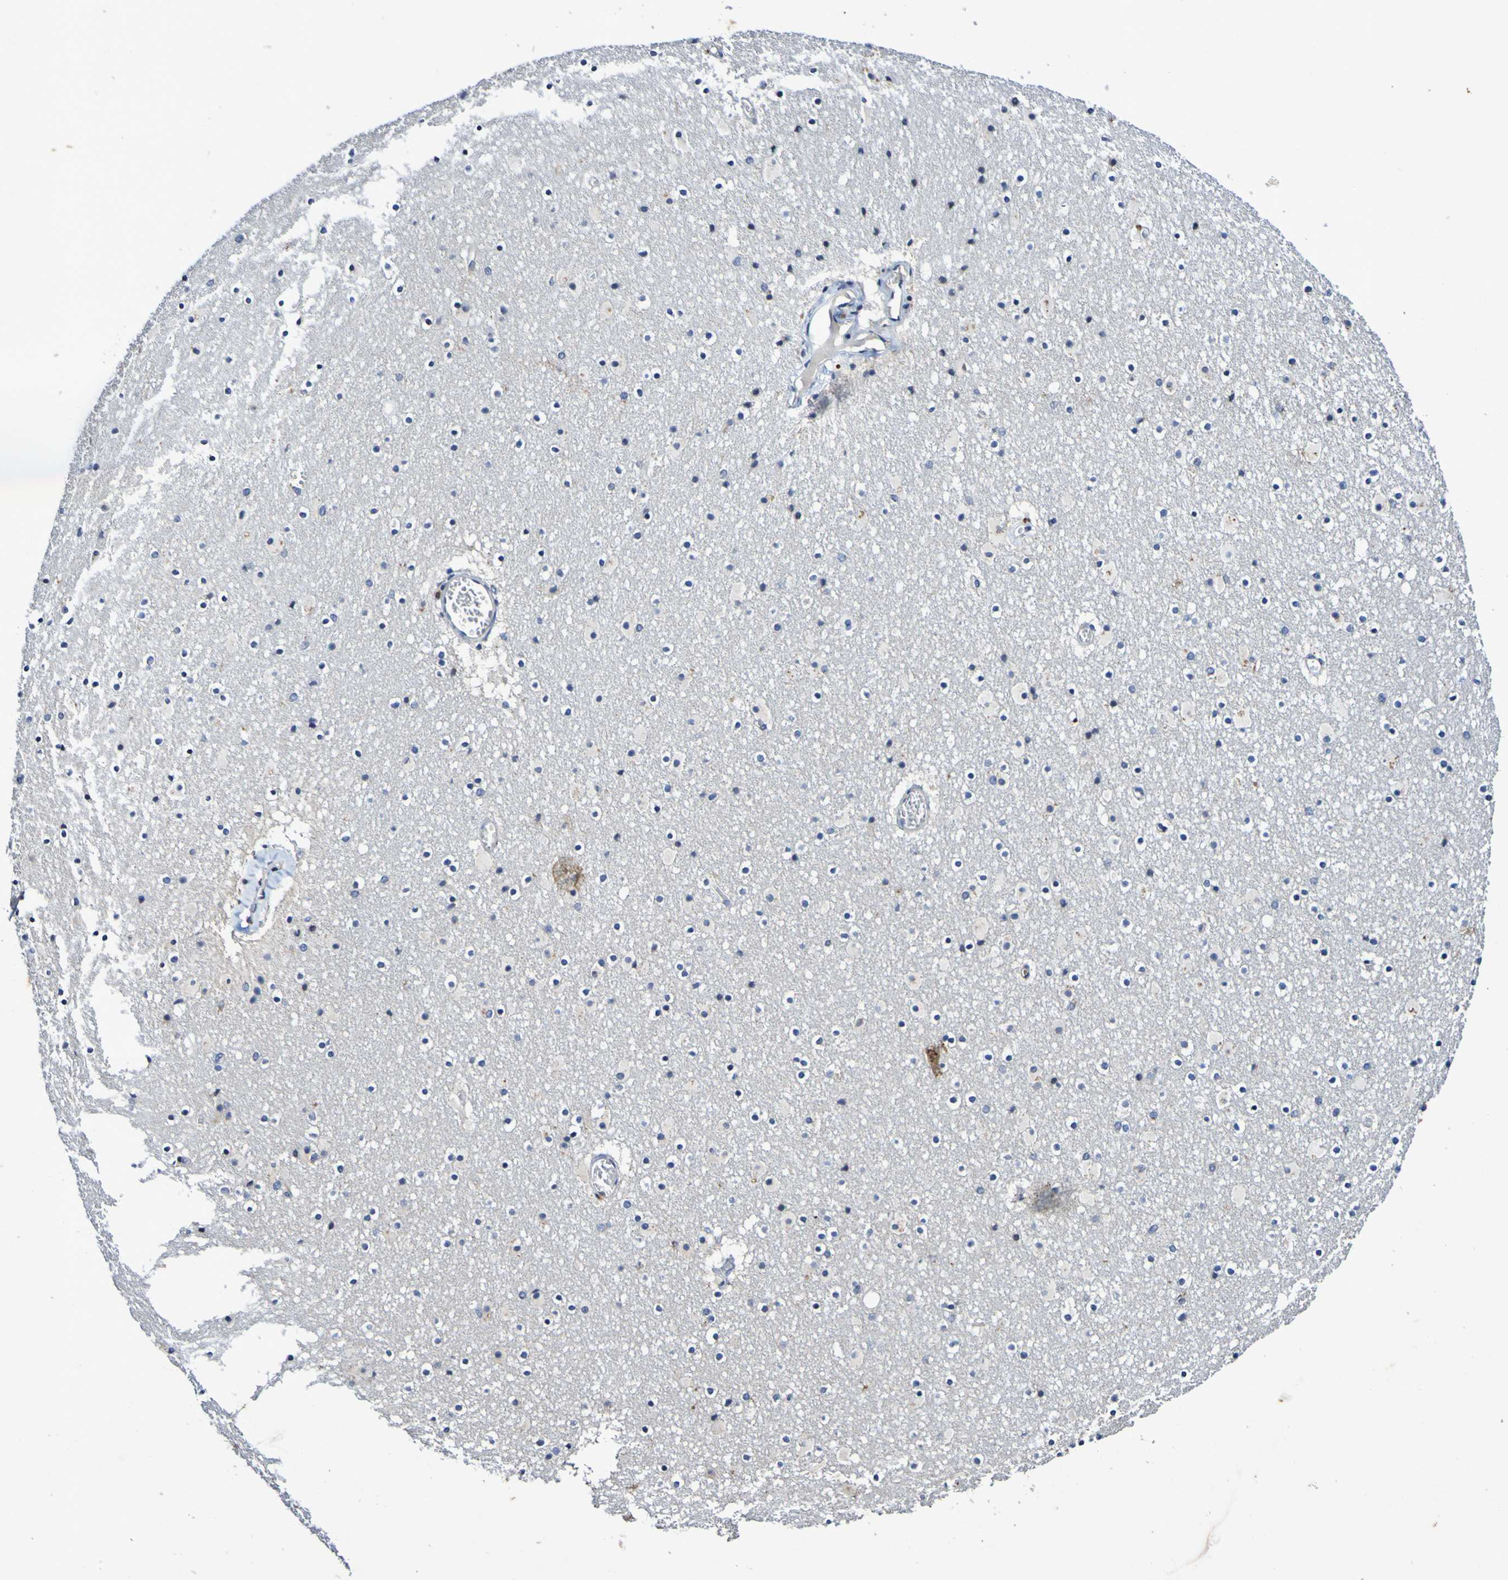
{"staining": {"intensity": "negative", "quantity": "none", "location": "none"}, "tissue": "caudate", "cell_type": "Glial cells", "image_type": "normal", "snomed": [{"axis": "morphology", "description": "Normal tissue, NOS"}, {"axis": "topography", "description": "Lateral ventricle wall"}], "caption": "IHC image of unremarkable caudate: human caudate stained with DAB reveals no significant protein positivity in glial cells. The staining was performed using DAB (3,3'-diaminobenzidine) to visualize the protein expression in brown, while the nuclei were stained in blue with hematoxylin (Magnification: 20x).", "gene": "PTP4A2", "patient": {"sex": "male", "age": 45}}